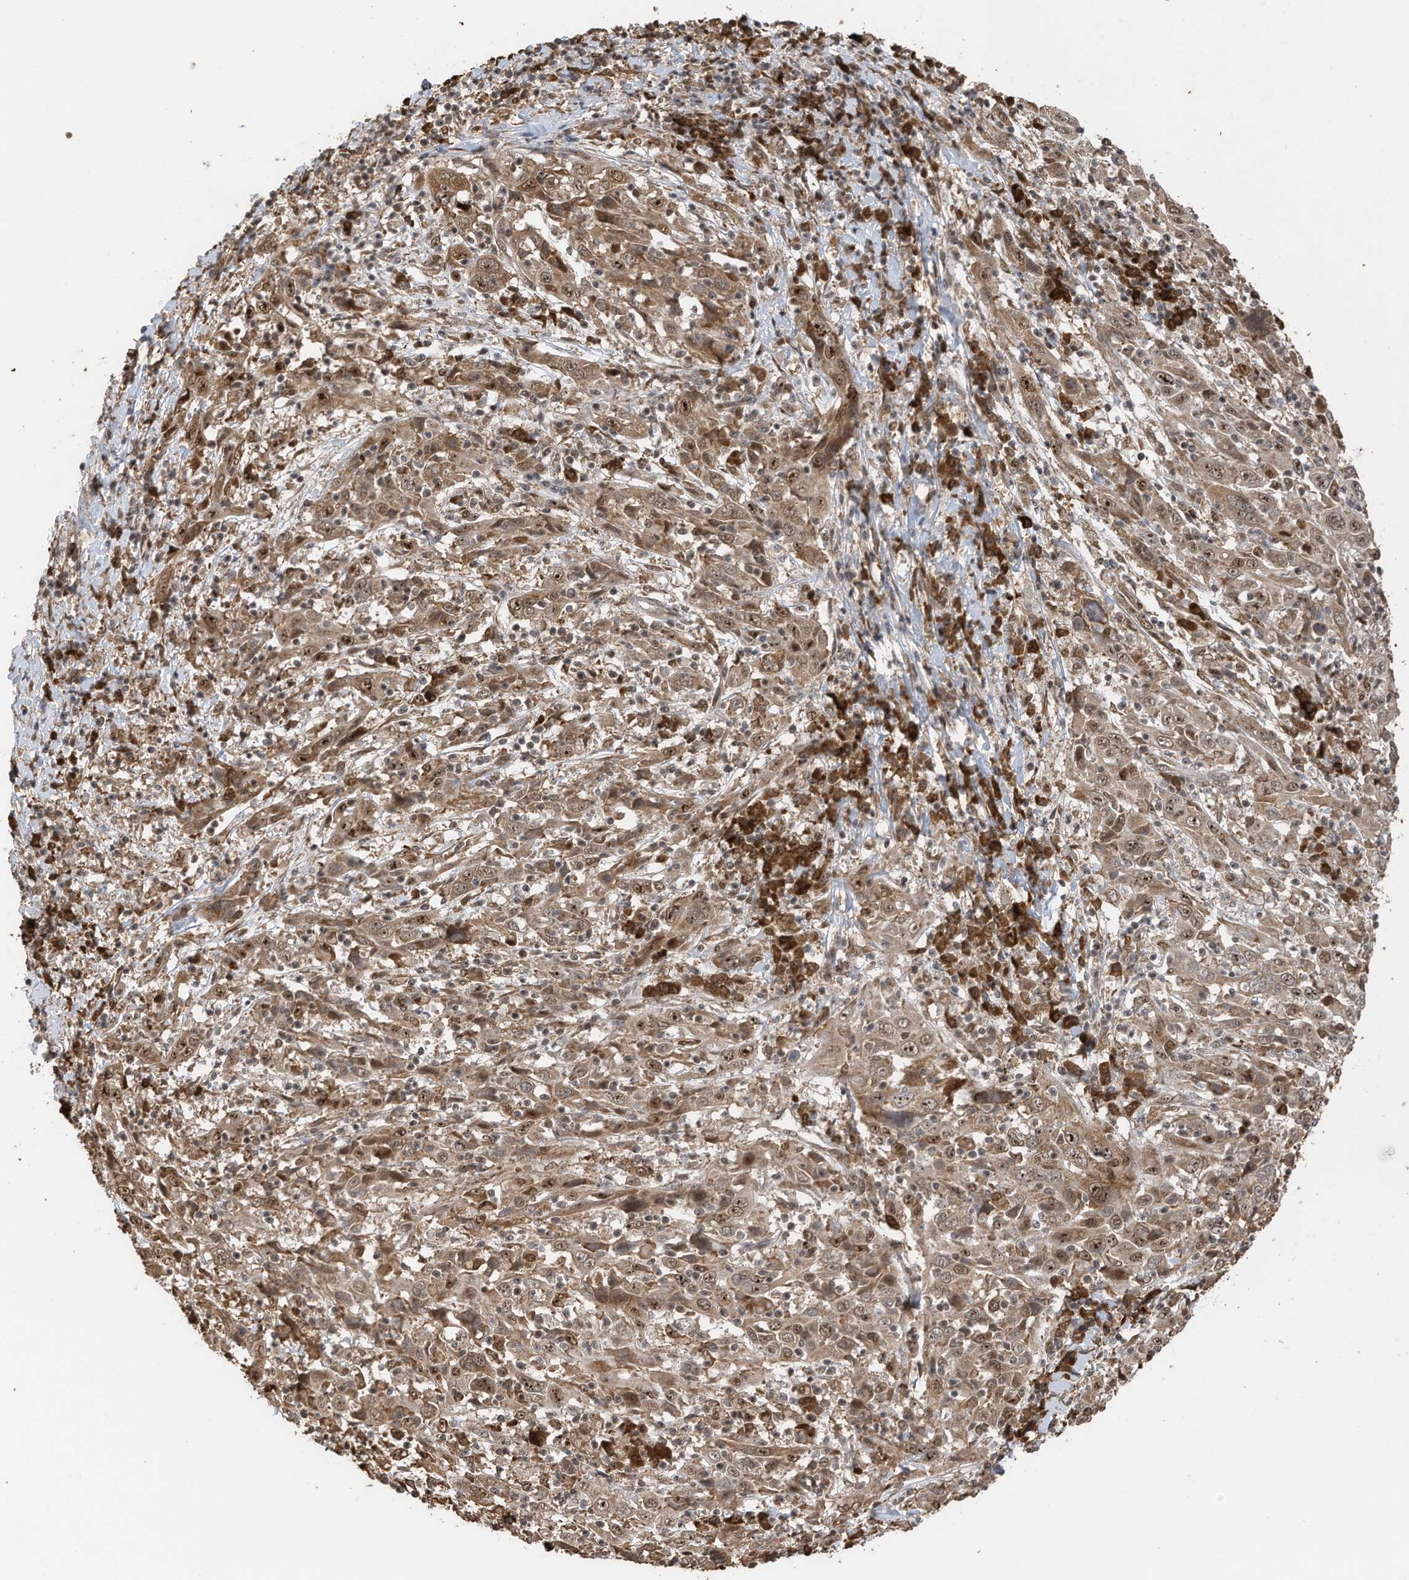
{"staining": {"intensity": "moderate", "quantity": ">75%", "location": "cytoplasmic/membranous,nuclear"}, "tissue": "cervical cancer", "cell_type": "Tumor cells", "image_type": "cancer", "snomed": [{"axis": "morphology", "description": "Squamous cell carcinoma, NOS"}, {"axis": "topography", "description": "Cervix"}], "caption": "Cervical cancer tissue displays moderate cytoplasmic/membranous and nuclear expression in approximately >75% of tumor cells", "gene": "ERLEC1", "patient": {"sex": "female", "age": 46}}